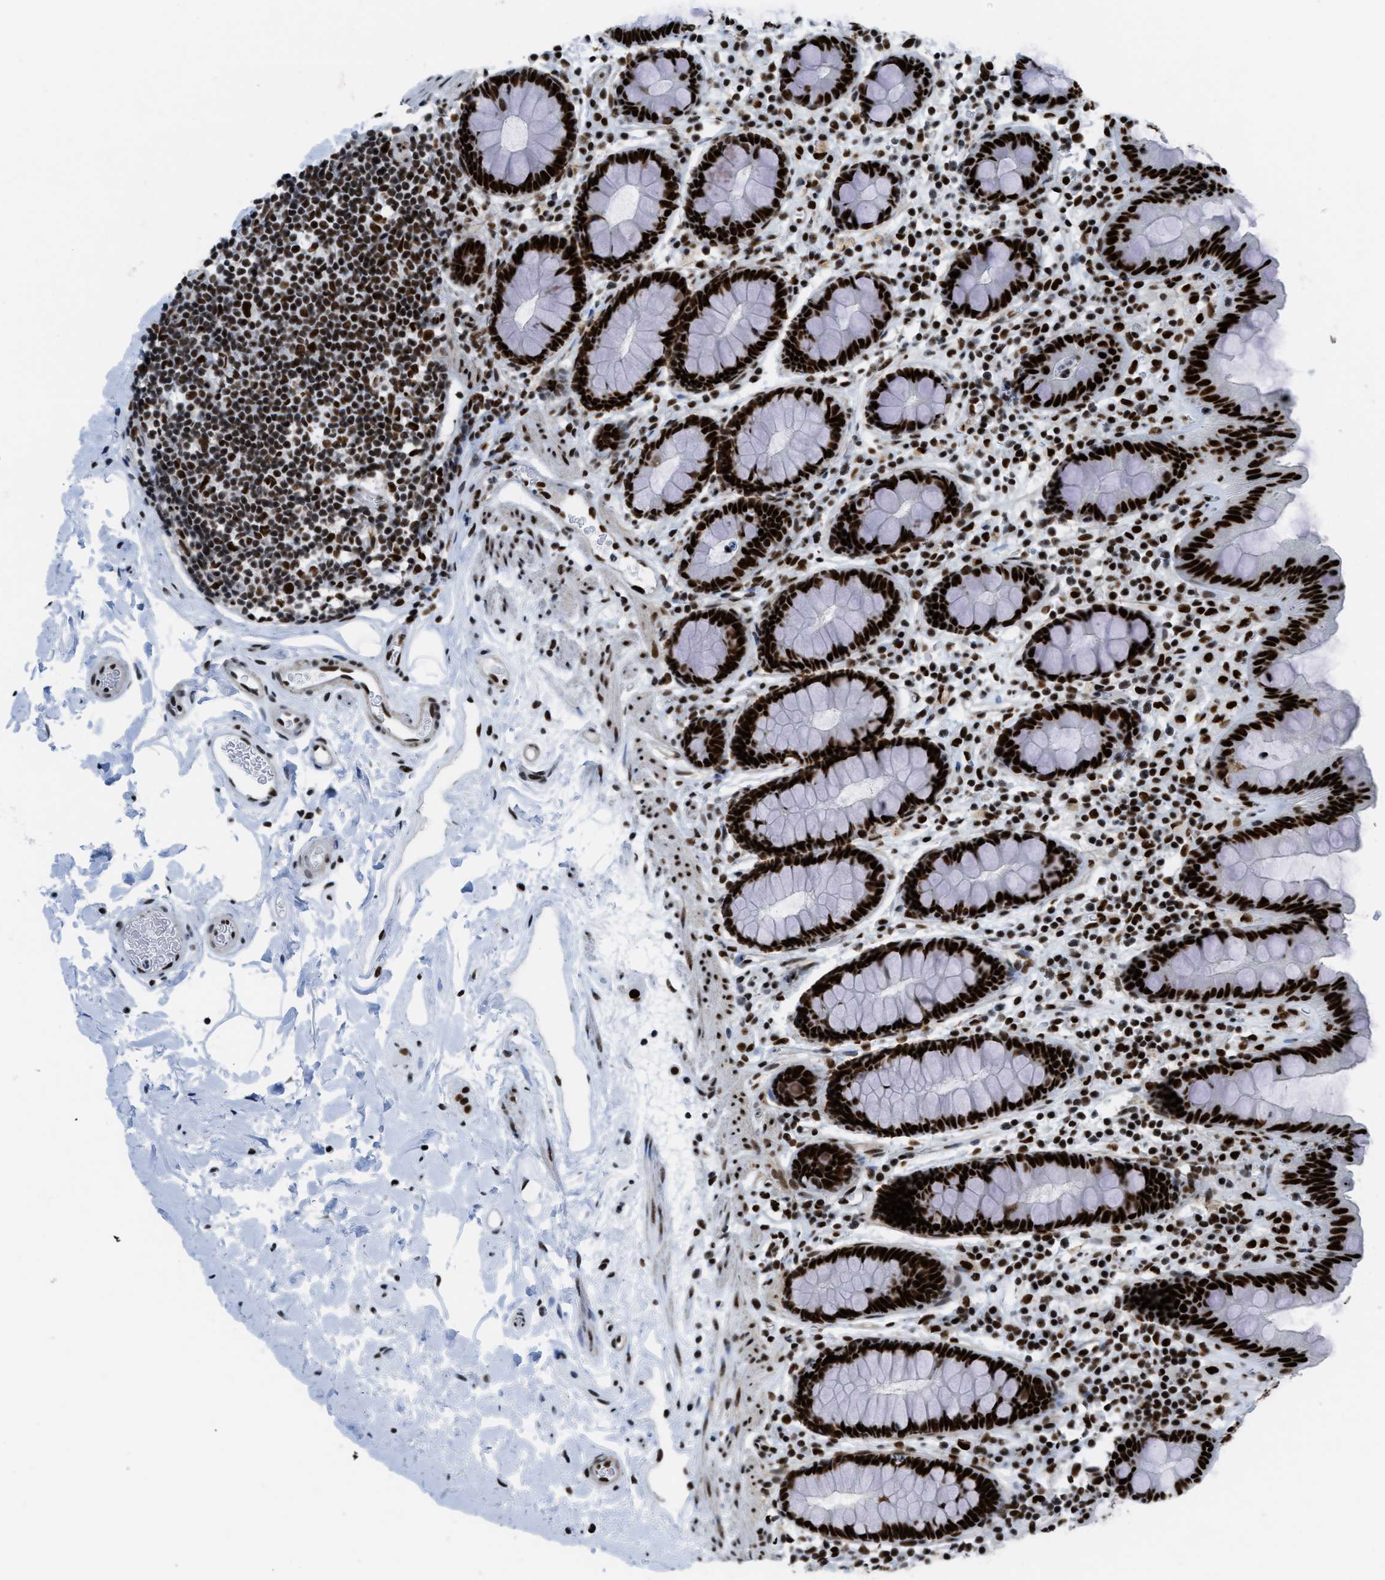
{"staining": {"intensity": "strong", "quantity": ">75%", "location": "nuclear"}, "tissue": "colon", "cell_type": "Endothelial cells", "image_type": "normal", "snomed": [{"axis": "morphology", "description": "Normal tissue, NOS"}, {"axis": "topography", "description": "Colon"}], "caption": "An immunohistochemistry (IHC) histopathology image of normal tissue is shown. Protein staining in brown highlights strong nuclear positivity in colon within endothelial cells.", "gene": "ZNF207", "patient": {"sex": "female", "age": 80}}